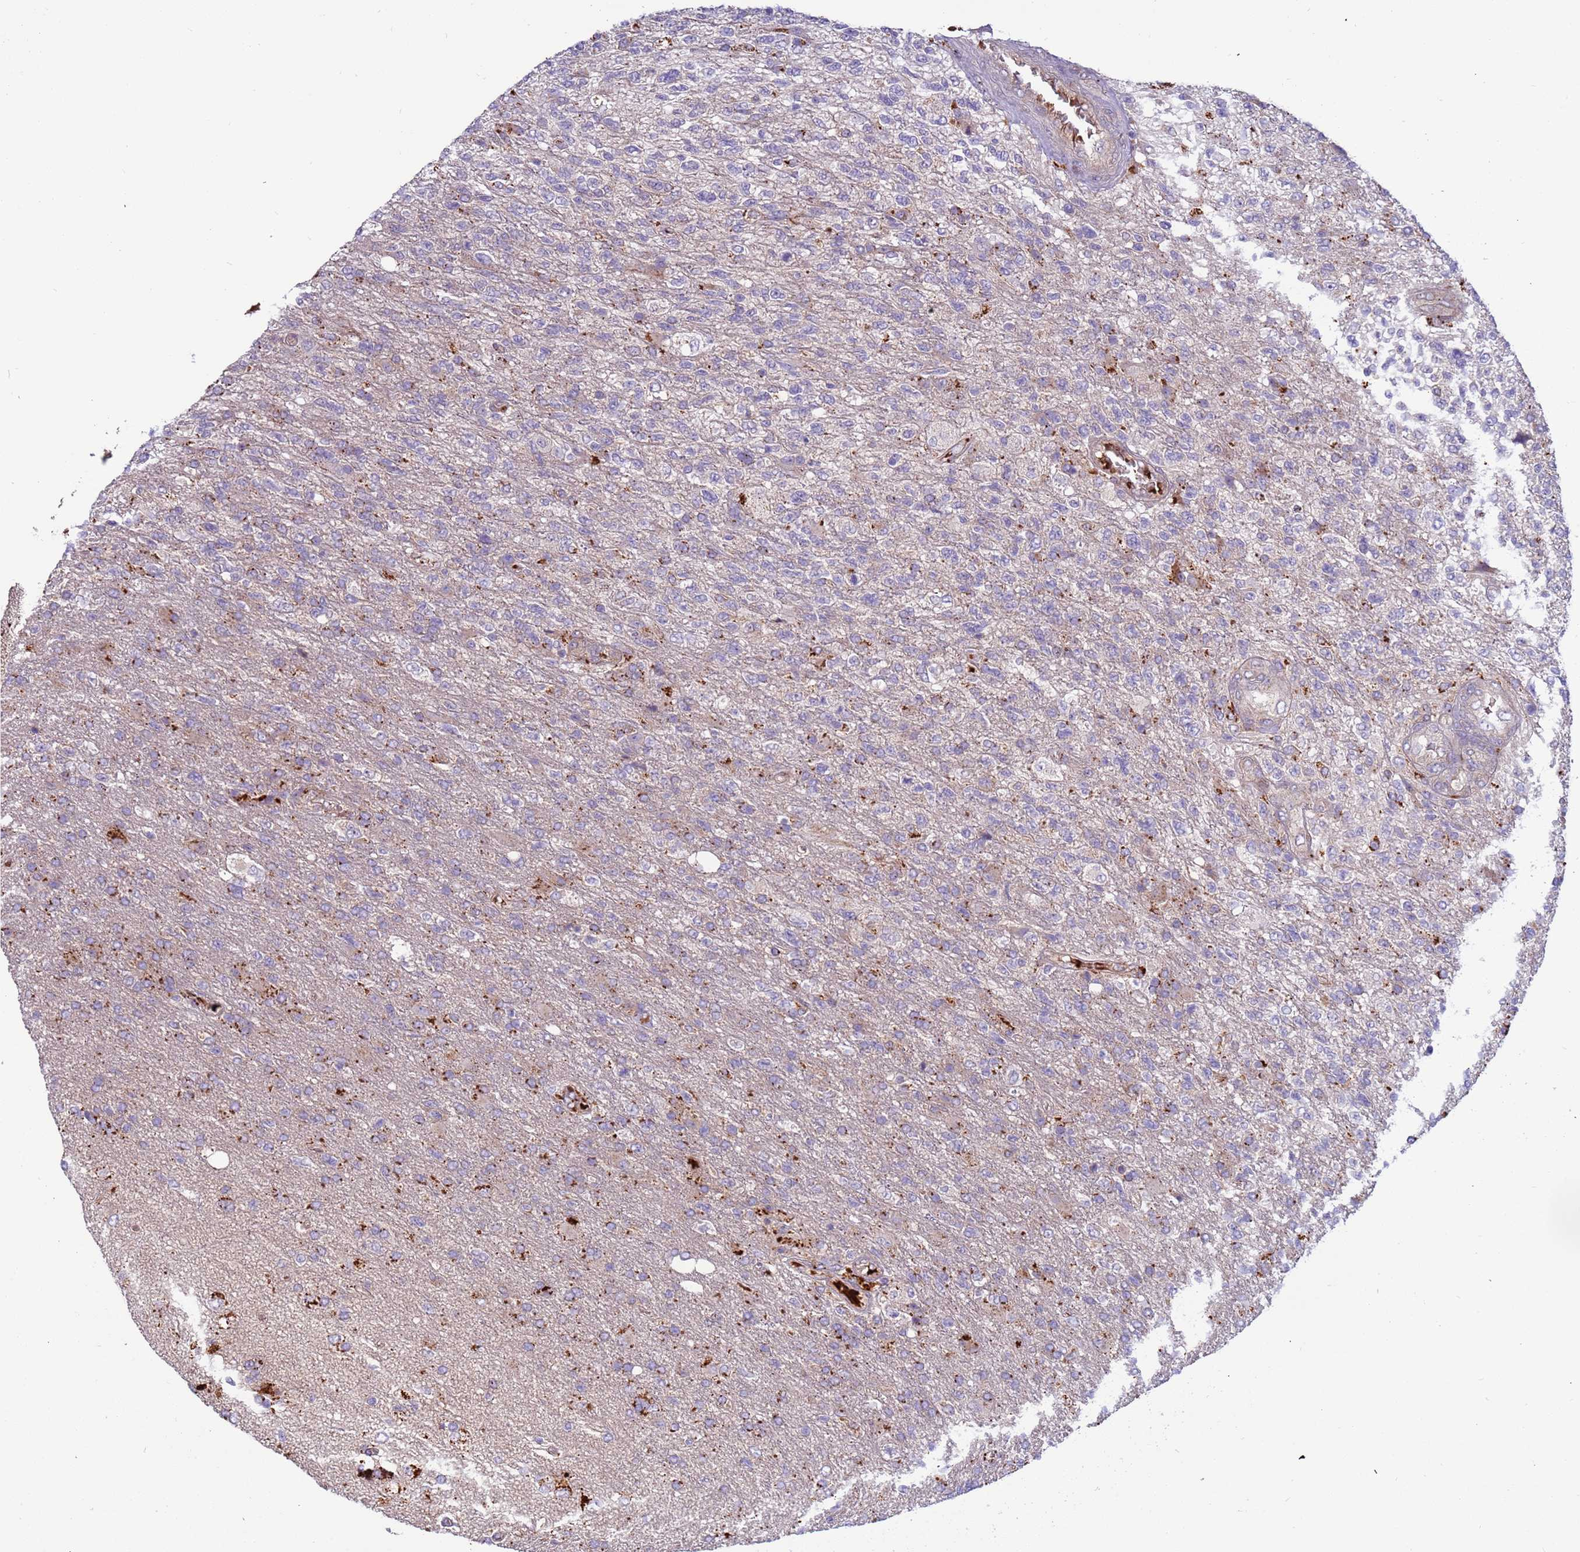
{"staining": {"intensity": "negative", "quantity": "none", "location": "none"}, "tissue": "glioma", "cell_type": "Tumor cells", "image_type": "cancer", "snomed": [{"axis": "morphology", "description": "Glioma, malignant, High grade"}, {"axis": "topography", "description": "Brain"}], "caption": "Immunohistochemistry photomicrograph of neoplastic tissue: human glioma stained with DAB demonstrates no significant protein expression in tumor cells.", "gene": "VPS36", "patient": {"sex": "male", "age": 56}}